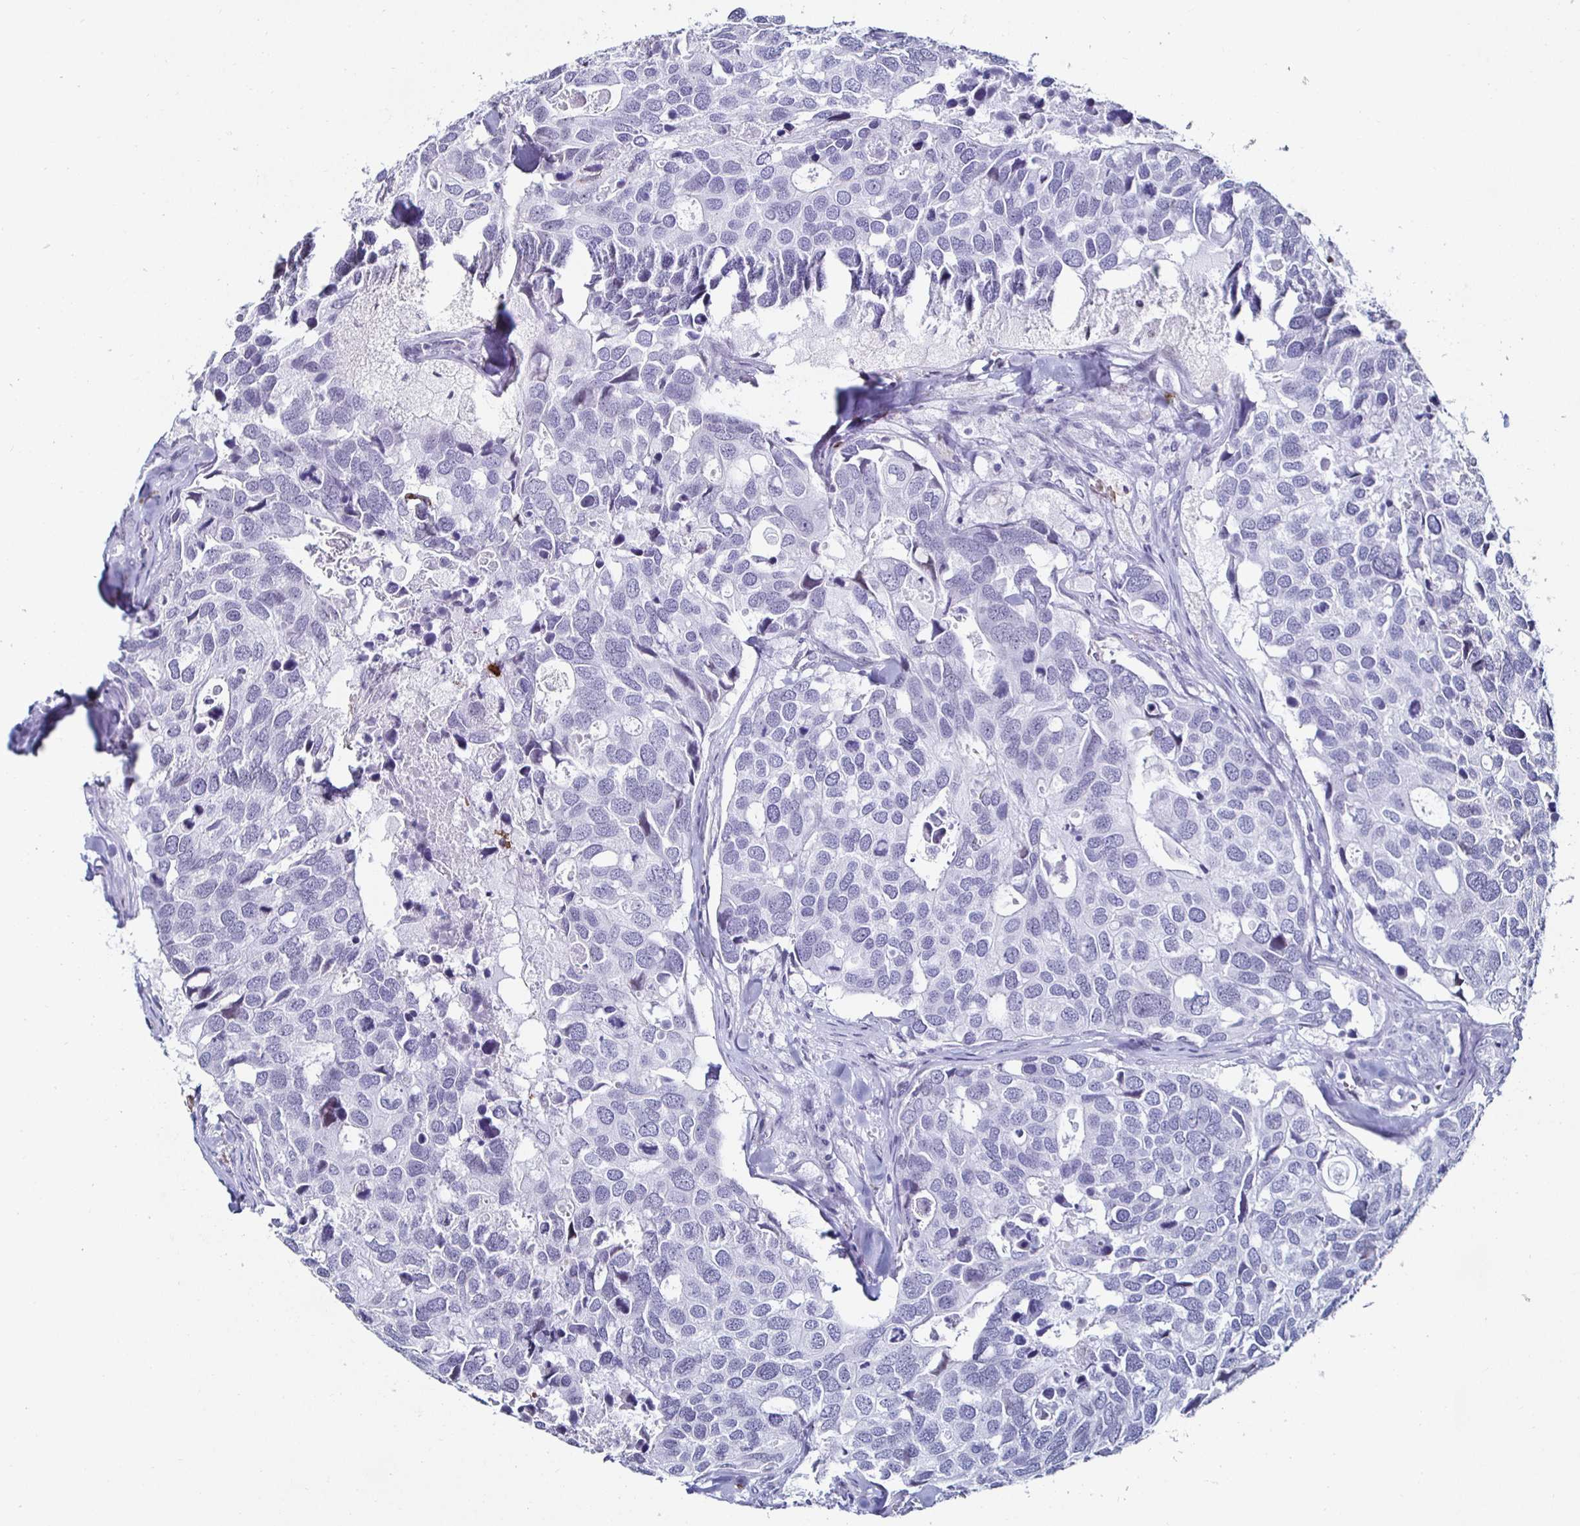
{"staining": {"intensity": "negative", "quantity": "none", "location": "none"}, "tissue": "breast cancer", "cell_type": "Tumor cells", "image_type": "cancer", "snomed": [{"axis": "morphology", "description": "Duct carcinoma"}, {"axis": "topography", "description": "Breast"}], "caption": "DAB immunohistochemical staining of human breast intraductal carcinoma displays no significant expression in tumor cells. (Stains: DAB (3,3'-diaminobenzidine) immunohistochemistry with hematoxylin counter stain, Microscopy: brightfield microscopy at high magnification).", "gene": "KRT4", "patient": {"sex": "female", "age": 83}}